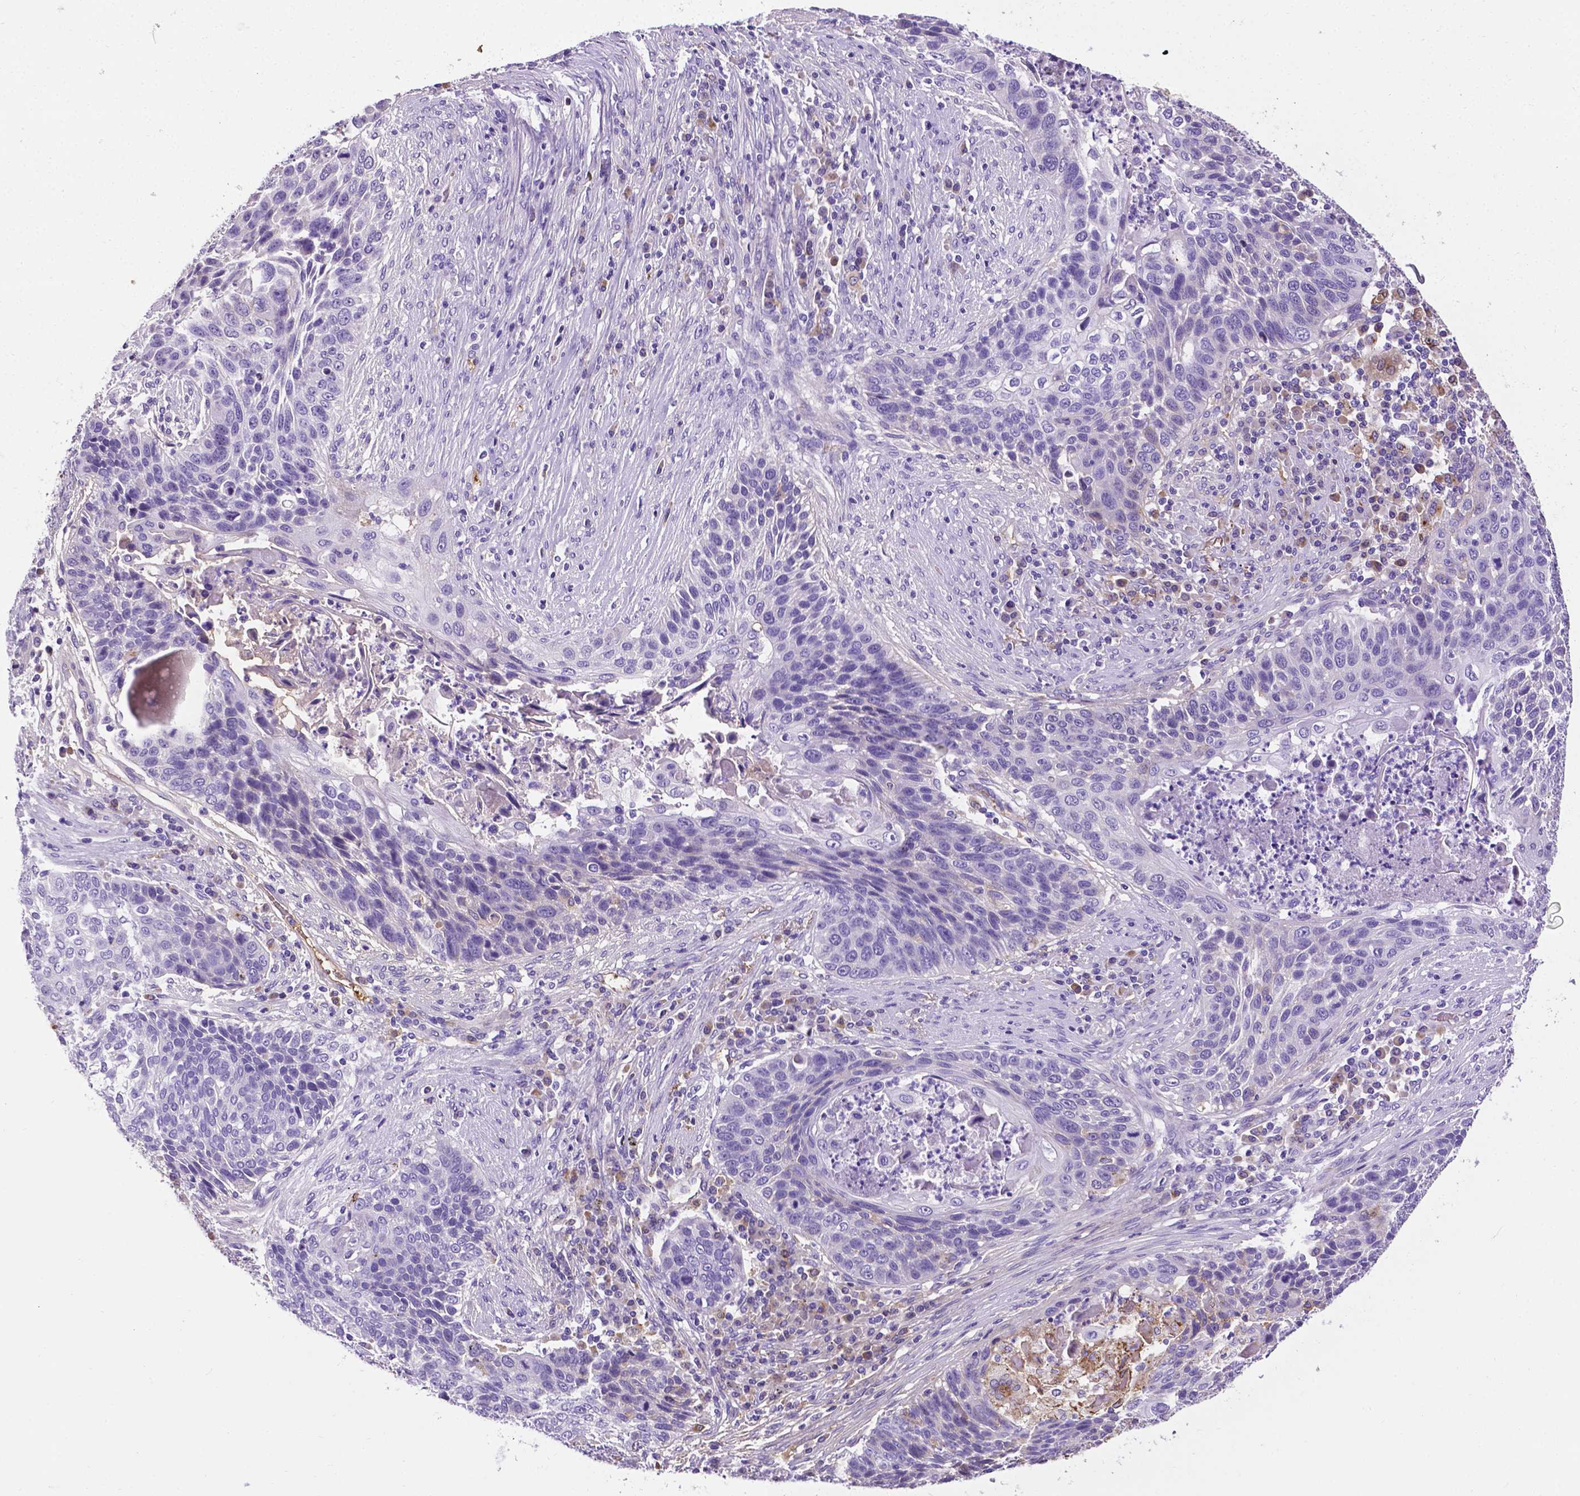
{"staining": {"intensity": "negative", "quantity": "none", "location": "none"}, "tissue": "lung cancer", "cell_type": "Tumor cells", "image_type": "cancer", "snomed": [{"axis": "morphology", "description": "Squamous cell carcinoma, NOS"}, {"axis": "morphology", "description": "Squamous cell carcinoma, metastatic, NOS"}, {"axis": "topography", "description": "Lung"}, {"axis": "topography", "description": "Pleura, NOS"}], "caption": "High magnification brightfield microscopy of lung squamous cell carcinoma stained with DAB (3,3'-diaminobenzidine) (brown) and counterstained with hematoxylin (blue): tumor cells show no significant positivity. (Immunohistochemistry, brightfield microscopy, high magnification).", "gene": "APOE", "patient": {"sex": "male", "age": 72}}